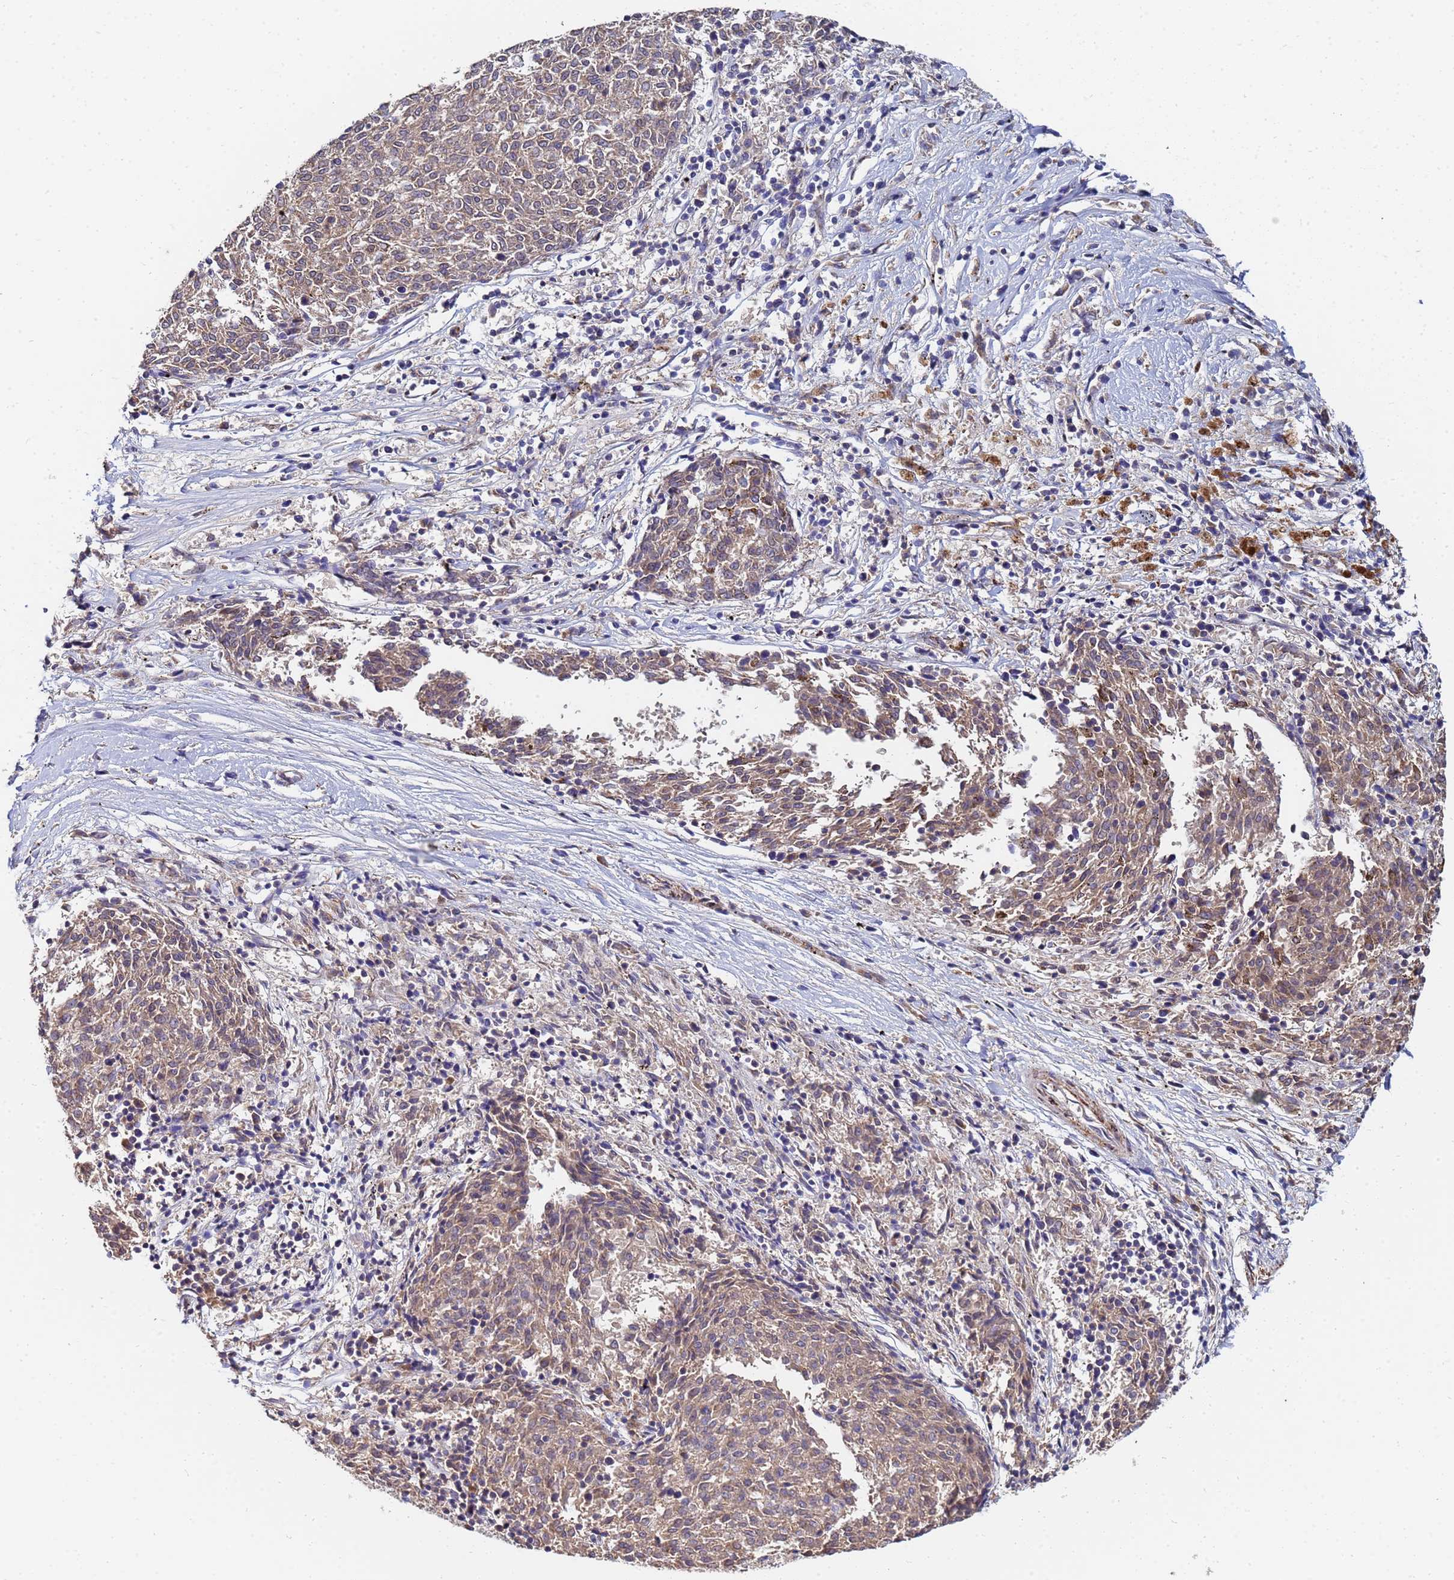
{"staining": {"intensity": "weak", "quantity": ">75%", "location": "cytoplasmic/membranous"}, "tissue": "melanoma", "cell_type": "Tumor cells", "image_type": "cancer", "snomed": [{"axis": "morphology", "description": "Malignant melanoma, NOS"}, {"axis": "topography", "description": "Skin"}], "caption": "IHC of melanoma demonstrates low levels of weak cytoplasmic/membranous positivity in approximately >75% of tumor cells.", "gene": "C5orf34", "patient": {"sex": "female", "age": 72}}